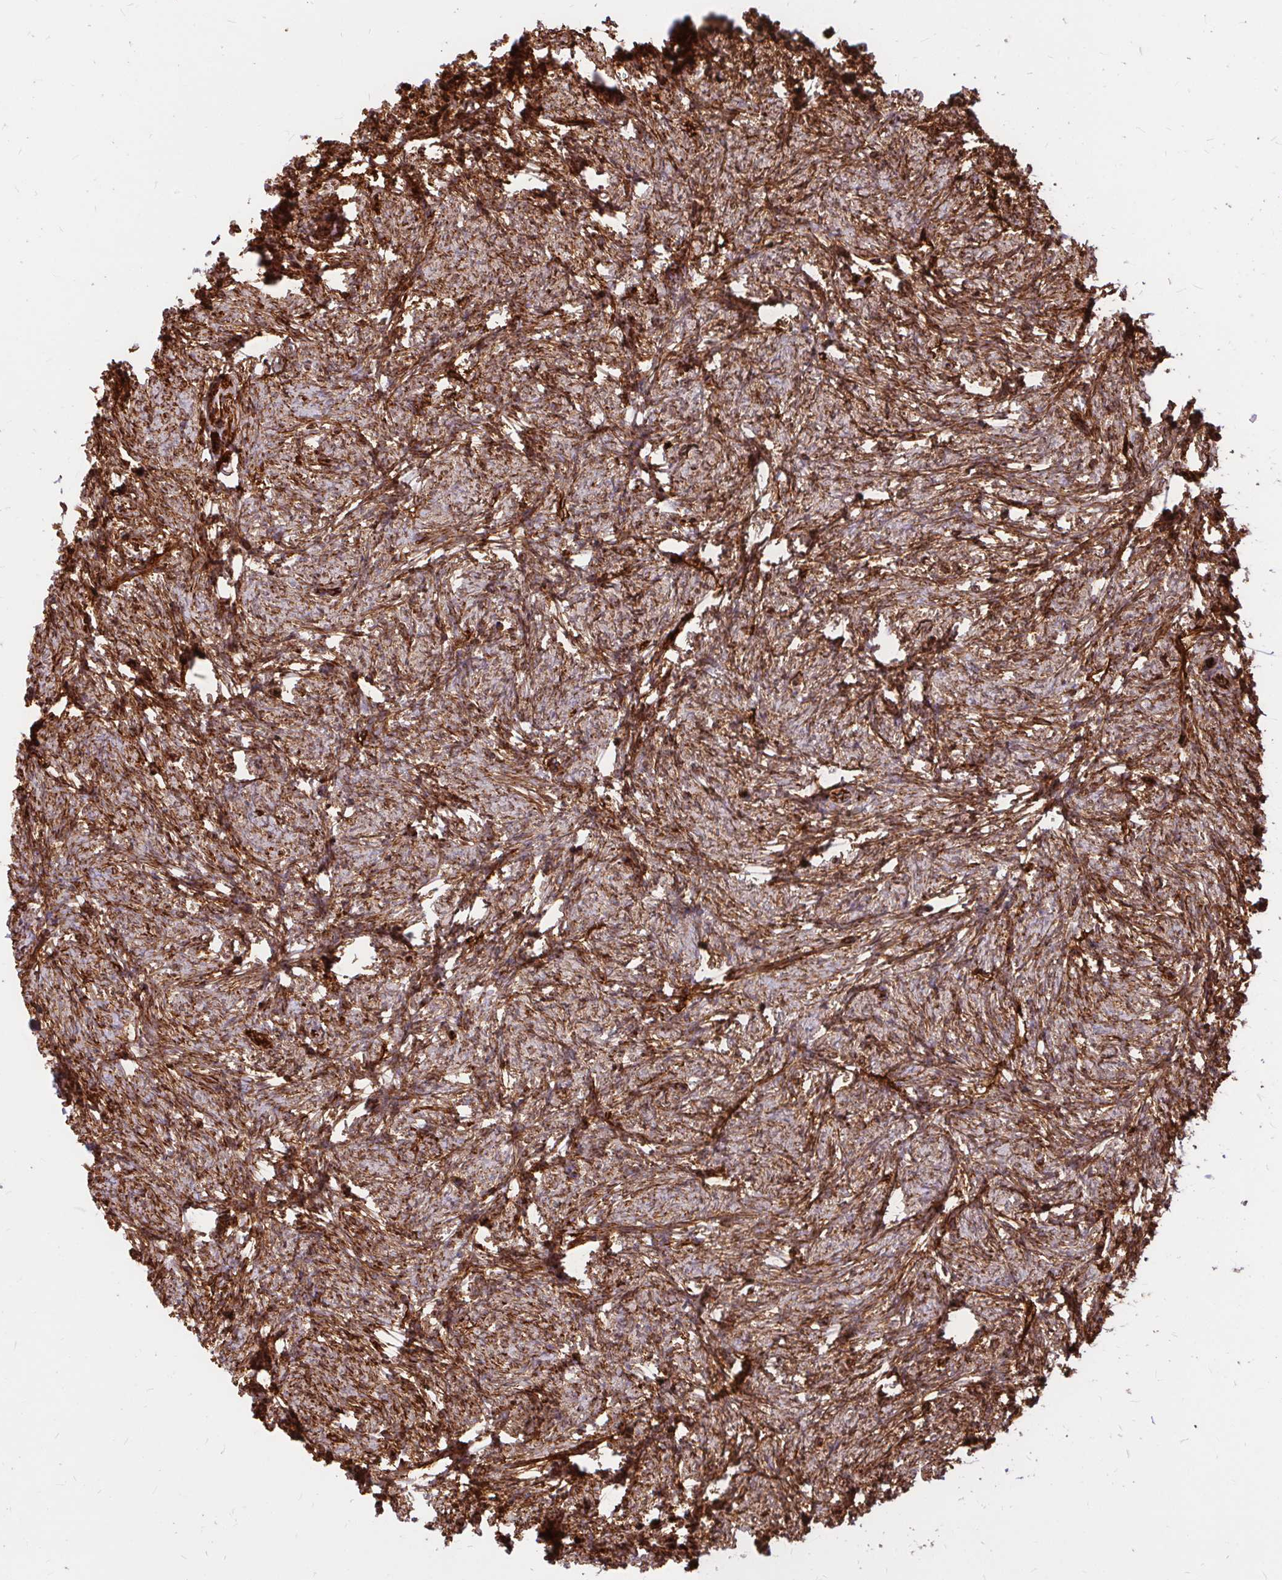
{"staining": {"intensity": "strong", "quantity": "25%-75%", "location": "cytoplasmic/membranous"}, "tissue": "ovary", "cell_type": "Follicle cells", "image_type": "normal", "snomed": [{"axis": "morphology", "description": "Normal tissue, NOS"}, {"axis": "topography", "description": "Ovary"}], "caption": "This histopathology image exhibits IHC staining of unremarkable human ovary, with high strong cytoplasmic/membranous staining in approximately 25%-75% of follicle cells.", "gene": "MAP1LC3B2", "patient": {"sex": "female", "age": 41}}